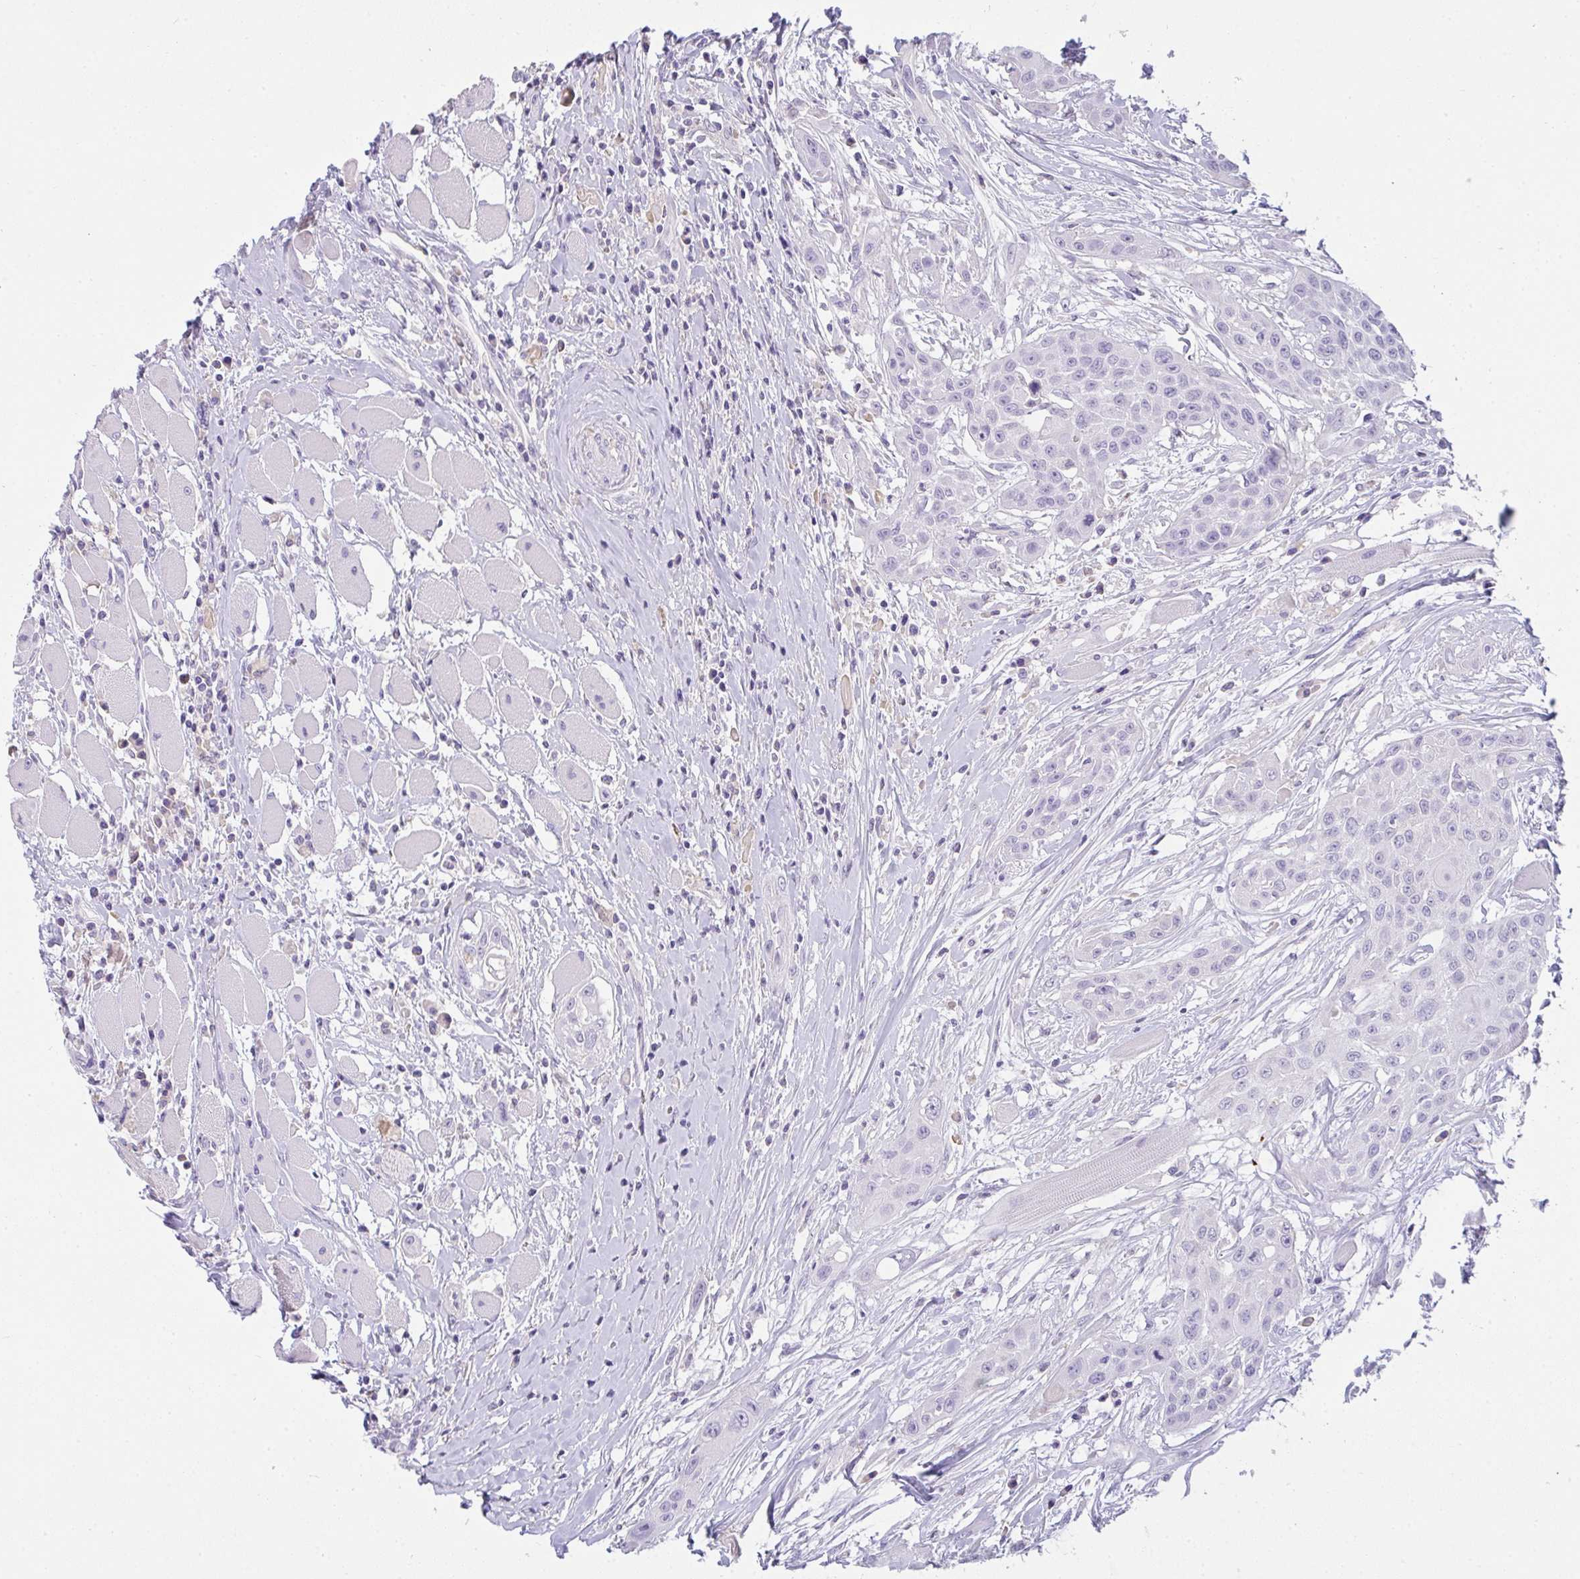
{"staining": {"intensity": "negative", "quantity": "none", "location": "none"}, "tissue": "head and neck cancer", "cell_type": "Tumor cells", "image_type": "cancer", "snomed": [{"axis": "morphology", "description": "Squamous cell carcinoma, NOS"}, {"axis": "topography", "description": "Head-Neck"}], "caption": "Head and neck squamous cell carcinoma stained for a protein using IHC displays no expression tumor cells.", "gene": "COX7B", "patient": {"sex": "female", "age": 73}}